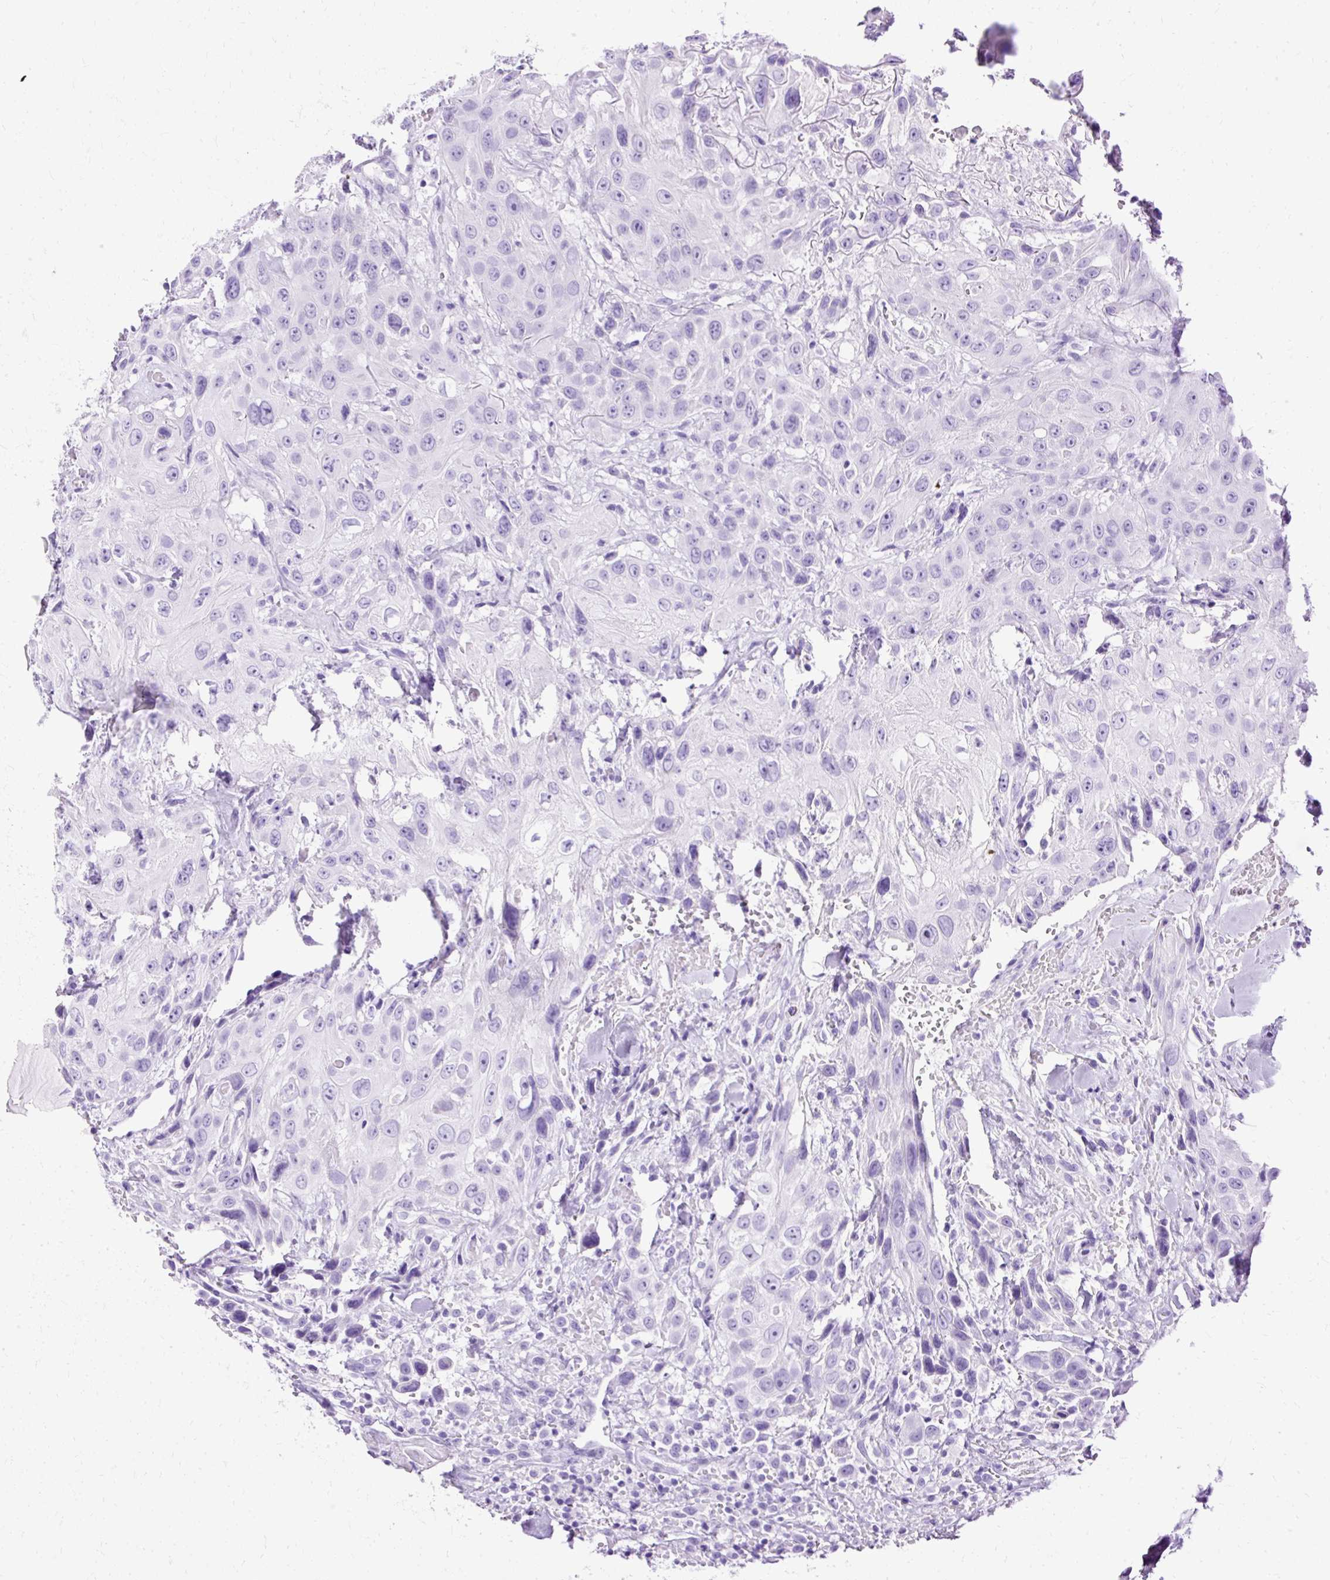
{"staining": {"intensity": "negative", "quantity": "none", "location": "none"}, "tissue": "head and neck cancer", "cell_type": "Tumor cells", "image_type": "cancer", "snomed": [{"axis": "morphology", "description": "Squamous cell carcinoma, NOS"}, {"axis": "topography", "description": "Head-Neck"}], "caption": "High power microscopy micrograph of an IHC histopathology image of squamous cell carcinoma (head and neck), revealing no significant staining in tumor cells.", "gene": "SLC8A2", "patient": {"sex": "male", "age": 81}}